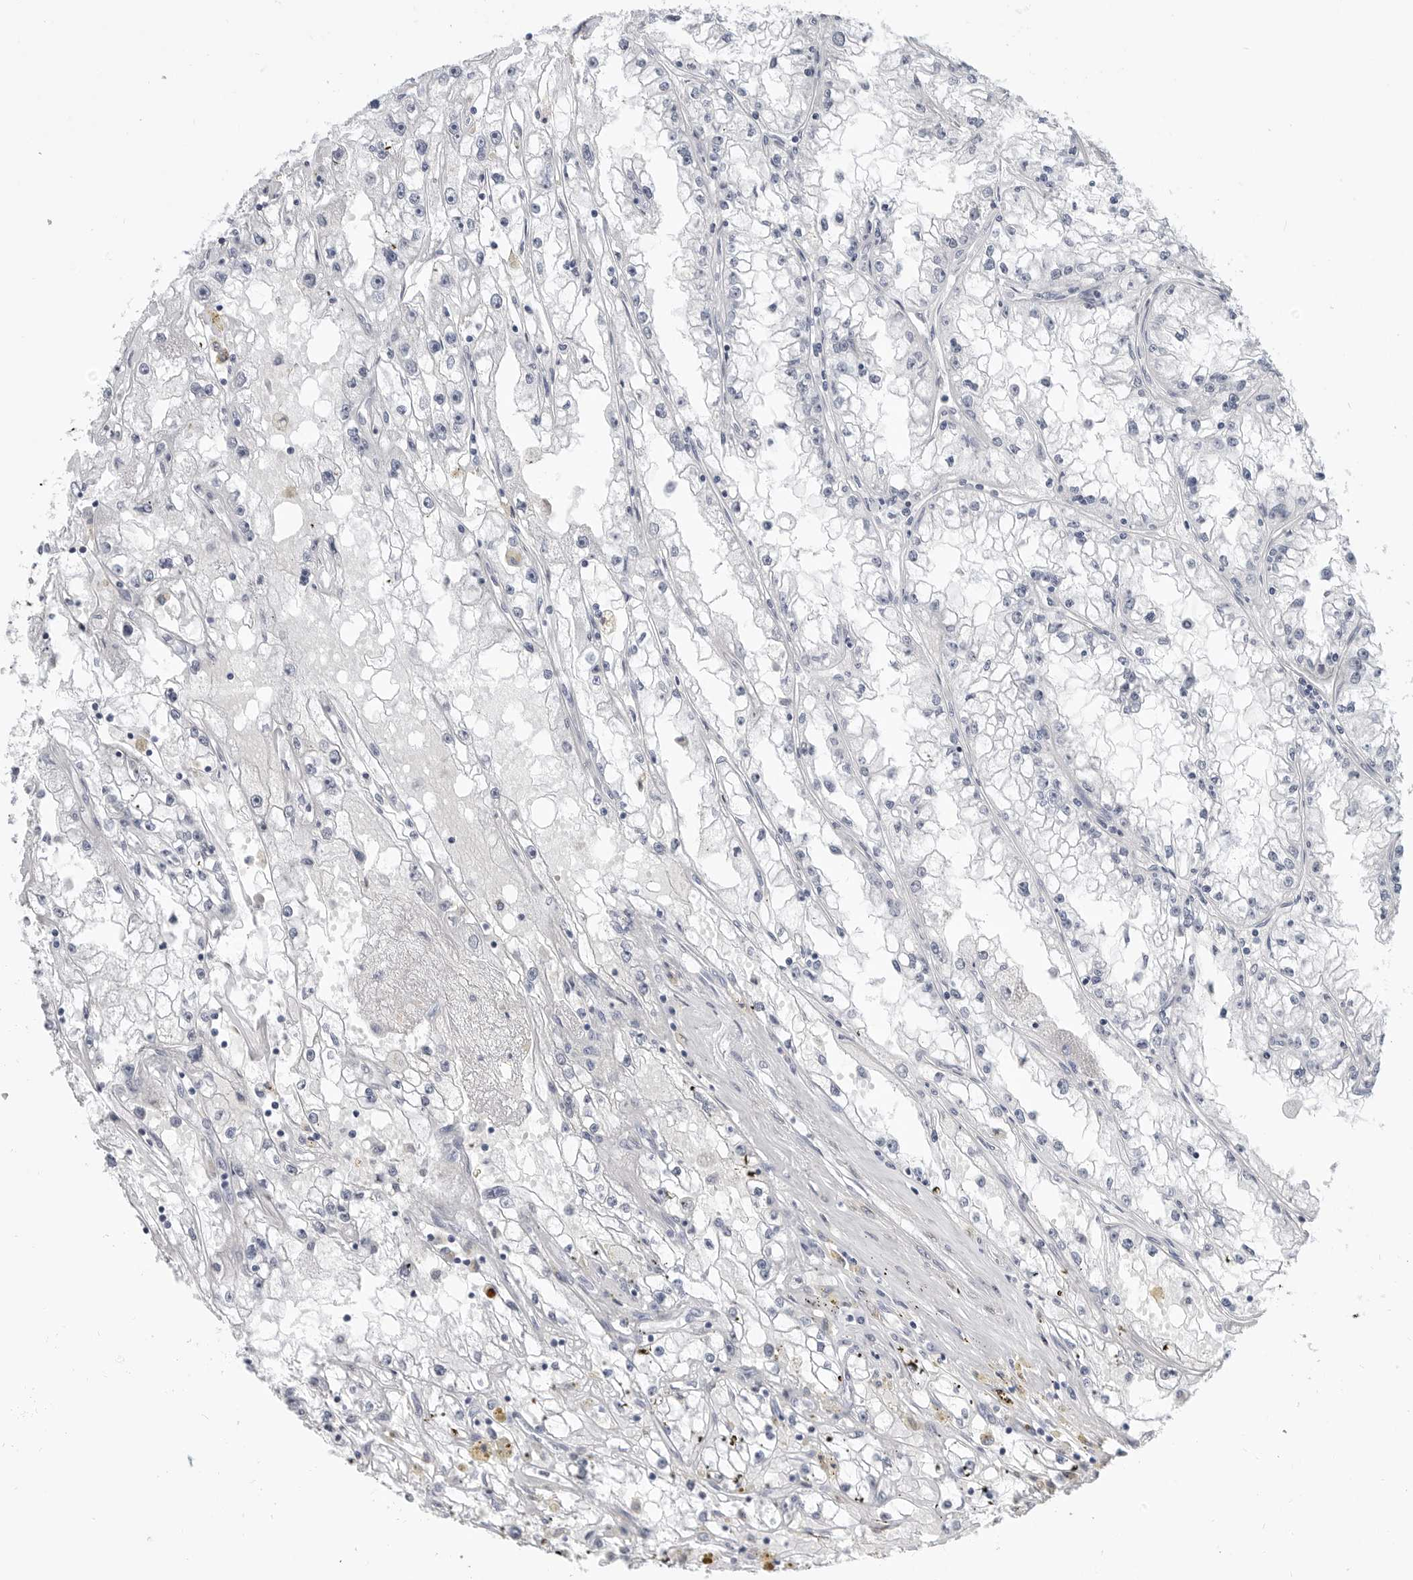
{"staining": {"intensity": "negative", "quantity": "none", "location": "none"}, "tissue": "renal cancer", "cell_type": "Tumor cells", "image_type": "cancer", "snomed": [{"axis": "morphology", "description": "Adenocarcinoma, NOS"}, {"axis": "topography", "description": "Kidney"}], "caption": "Tumor cells show no significant protein expression in renal cancer.", "gene": "PLN", "patient": {"sex": "male", "age": 56}}